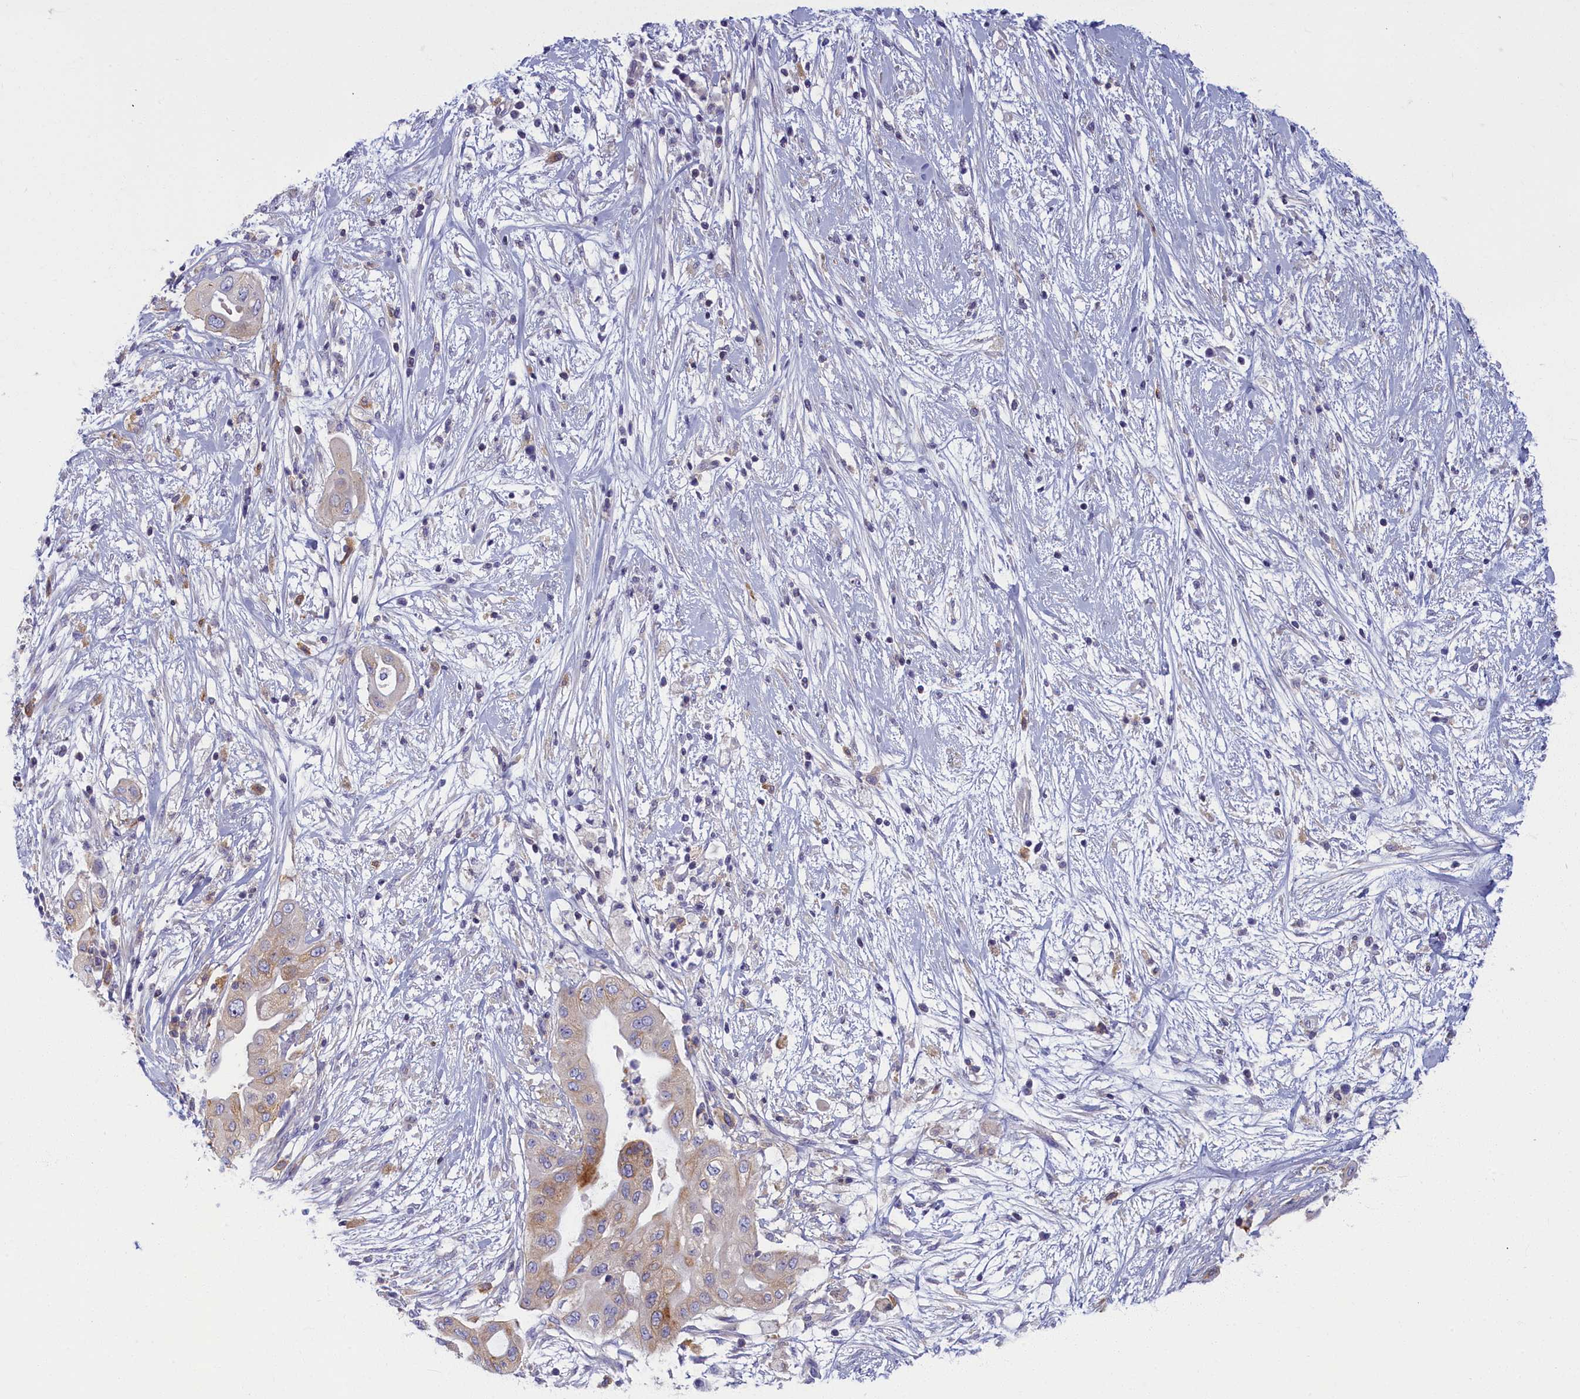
{"staining": {"intensity": "strong", "quantity": "25%-75%", "location": "cytoplasmic/membranous"}, "tissue": "pancreatic cancer", "cell_type": "Tumor cells", "image_type": "cancer", "snomed": [{"axis": "morphology", "description": "Adenocarcinoma, NOS"}, {"axis": "topography", "description": "Pancreas"}], "caption": "A high amount of strong cytoplasmic/membranous expression is appreciated in approximately 25%-75% of tumor cells in pancreatic cancer tissue.", "gene": "NOL10", "patient": {"sex": "male", "age": 68}}